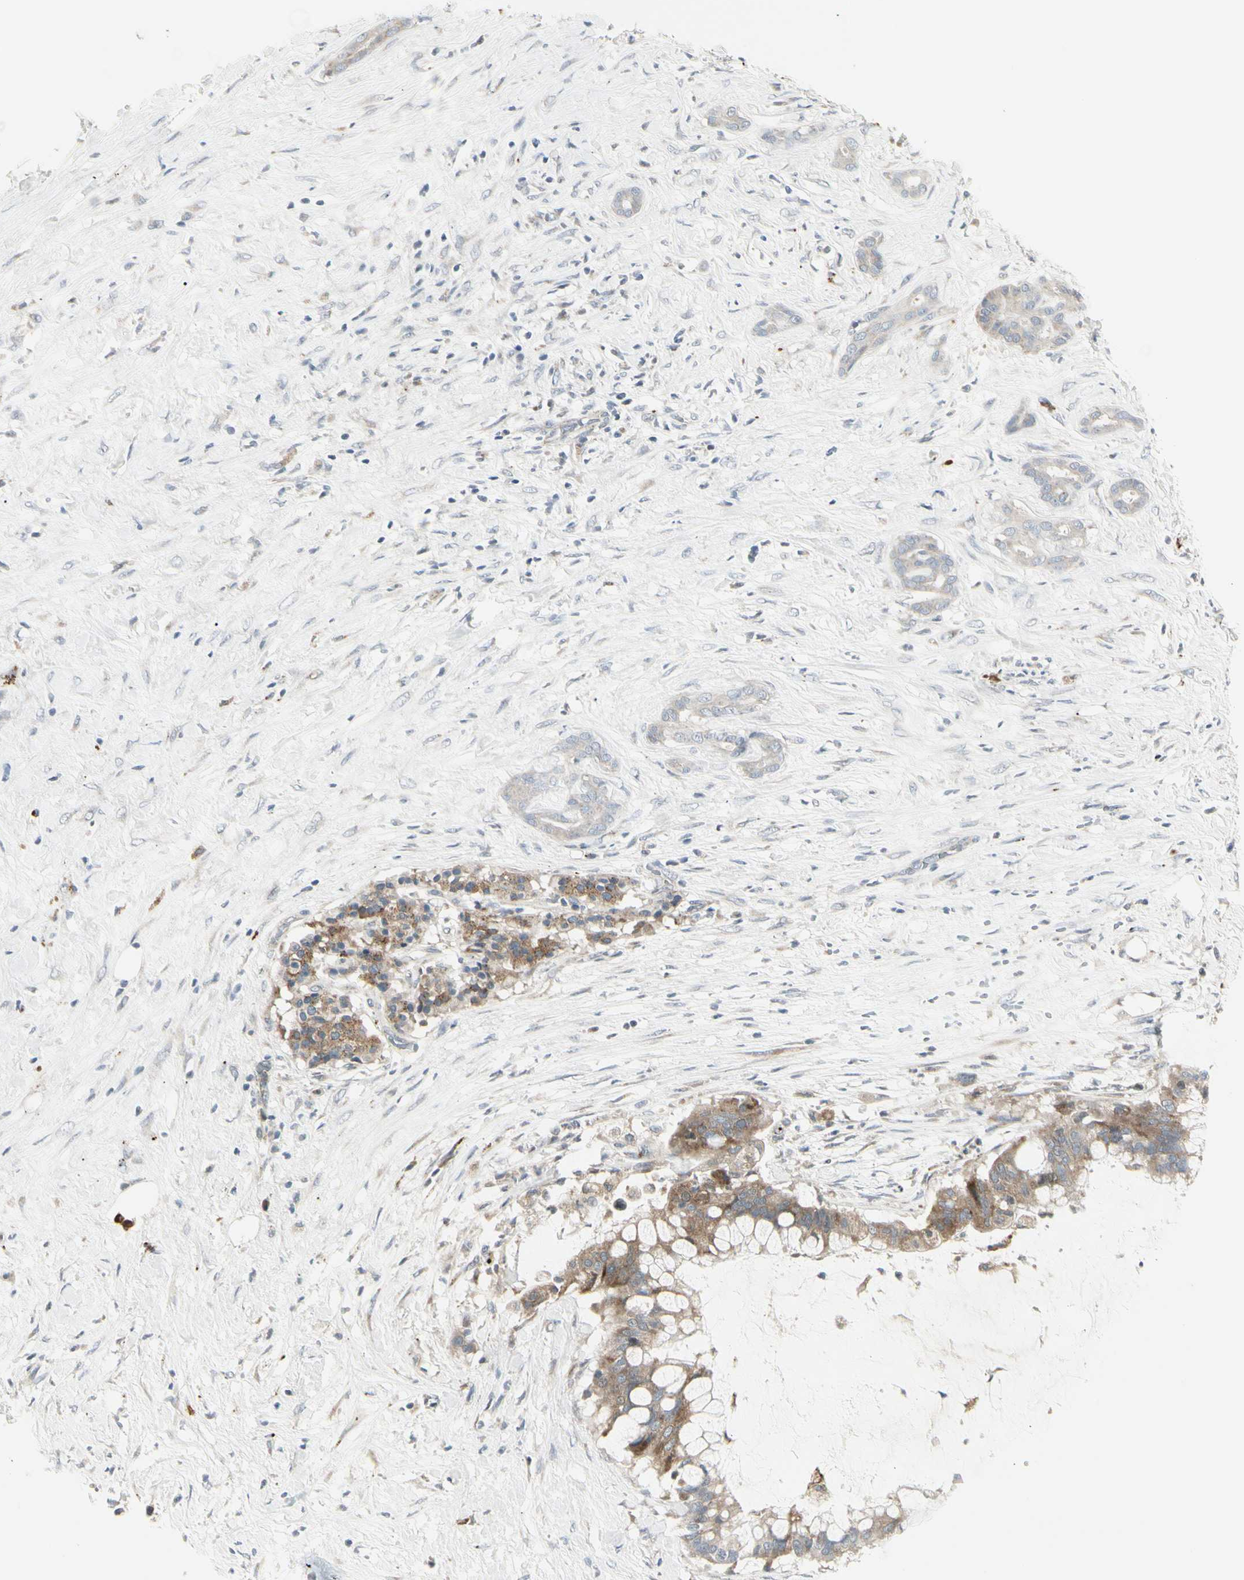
{"staining": {"intensity": "moderate", "quantity": ">75%", "location": "cytoplasmic/membranous"}, "tissue": "pancreatic cancer", "cell_type": "Tumor cells", "image_type": "cancer", "snomed": [{"axis": "morphology", "description": "Adenocarcinoma, NOS"}, {"axis": "topography", "description": "Pancreas"}], "caption": "This micrograph displays immunohistochemistry (IHC) staining of human pancreatic adenocarcinoma, with medium moderate cytoplasmic/membranous staining in about >75% of tumor cells.", "gene": "GRN", "patient": {"sex": "male", "age": 41}}